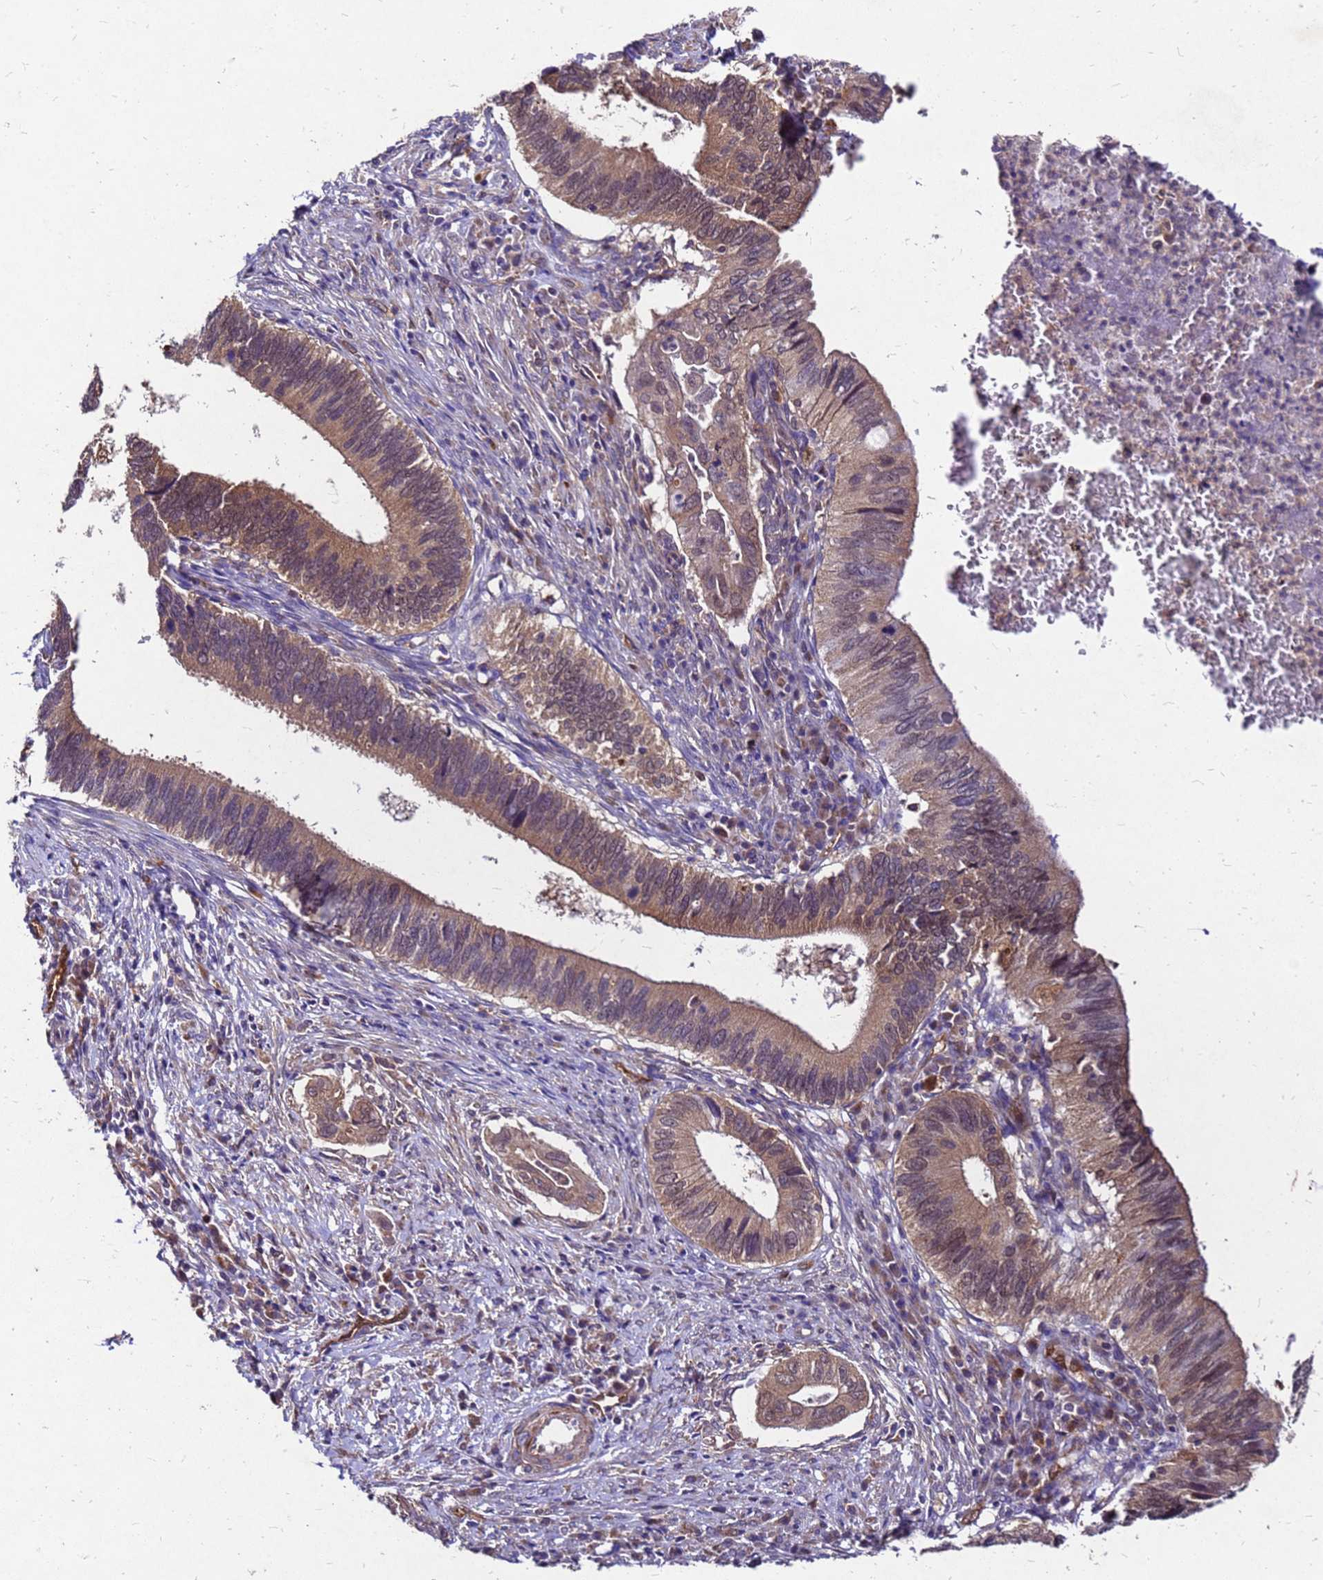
{"staining": {"intensity": "moderate", "quantity": ">75%", "location": "cytoplasmic/membranous"}, "tissue": "cervical cancer", "cell_type": "Tumor cells", "image_type": "cancer", "snomed": [{"axis": "morphology", "description": "Adenocarcinoma, NOS"}, {"axis": "topography", "description": "Cervix"}], "caption": "Cervical adenocarcinoma was stained to show a protein in brown. There is medium levels of moderate cytoplasmic/membranous expression in about >75% of tumor cells. (Stains: DAB in brown, nuclei in blue, Microscopy: brightfield microscopy at high magnification).", "gene": "DUSP23", "patient": {"sex": "female", "age": 42}}